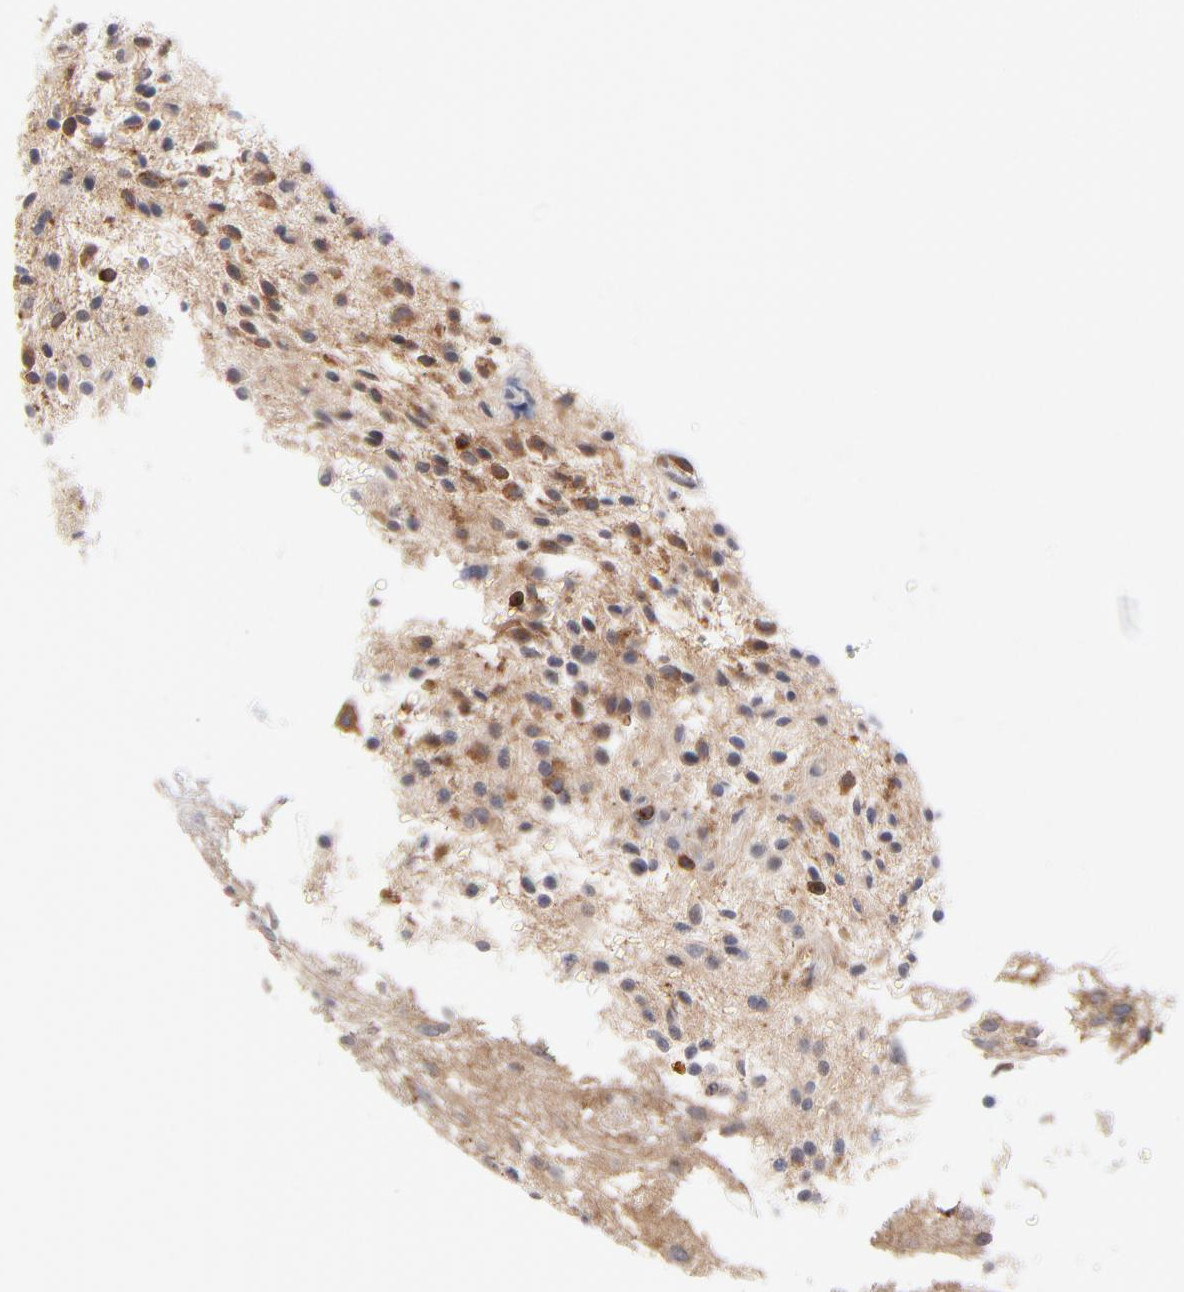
{"staining": {"intensity": "moderate", "quantity": "25%-75%", "location": "cytoplasmic/membranous"}, "tissue": "glioma", "cell_type": "Tumor cells", "image_type": "cancer", "snomed": [{"axis": "morphology", "description": "Glioma, malignant, NOS"}, {"axis": "topography", "description": "Cerebellum"}], "caption": "Immunohistochemical staining of human glioma exhibits medium levels of moderate cytoplasmic/membranous positivity in about 25%-75% of tumor cells.", "gene": "WIPF1", "patient": {"sex": "female", "age": 10}}